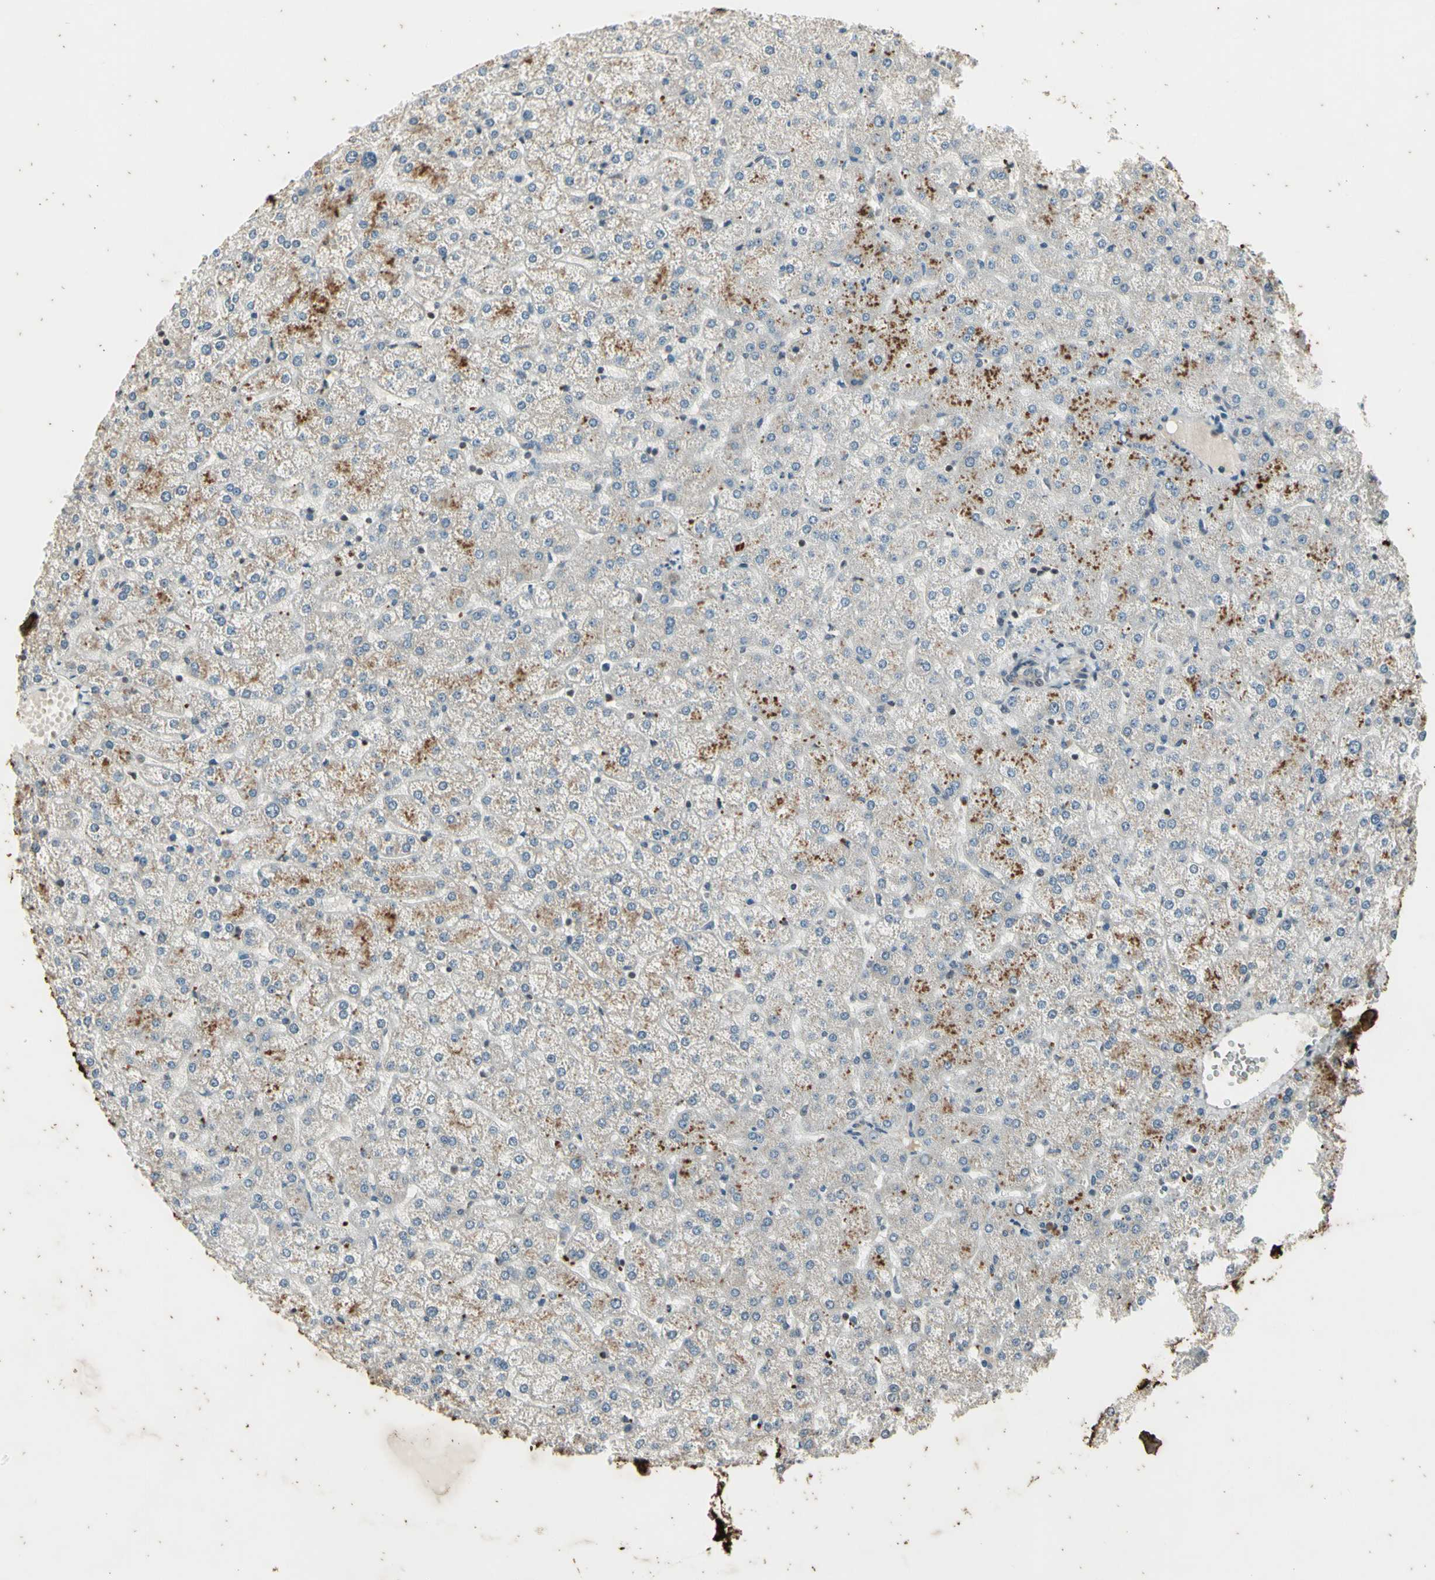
{"staining": {"intensity": "weak", "quantity": "25%-75%", "location": "cytoplasmic/membranous"}, "tissue": "liver", "cell_type": "Cholangiocytes", "image_type": "normal", "snomed": [{"axis": "morphology", "description": "Normal tissue, NOS"}, {"axis": "topography", "description": "Liver"}], "caption": "This is a micrograph of IHC staining of normal liver, which shows weak expression in the cytoplasmic/membranous of cholangiocytes.", "gene": "EFNB2", "patient": {"sex": "female", "age": 32}}